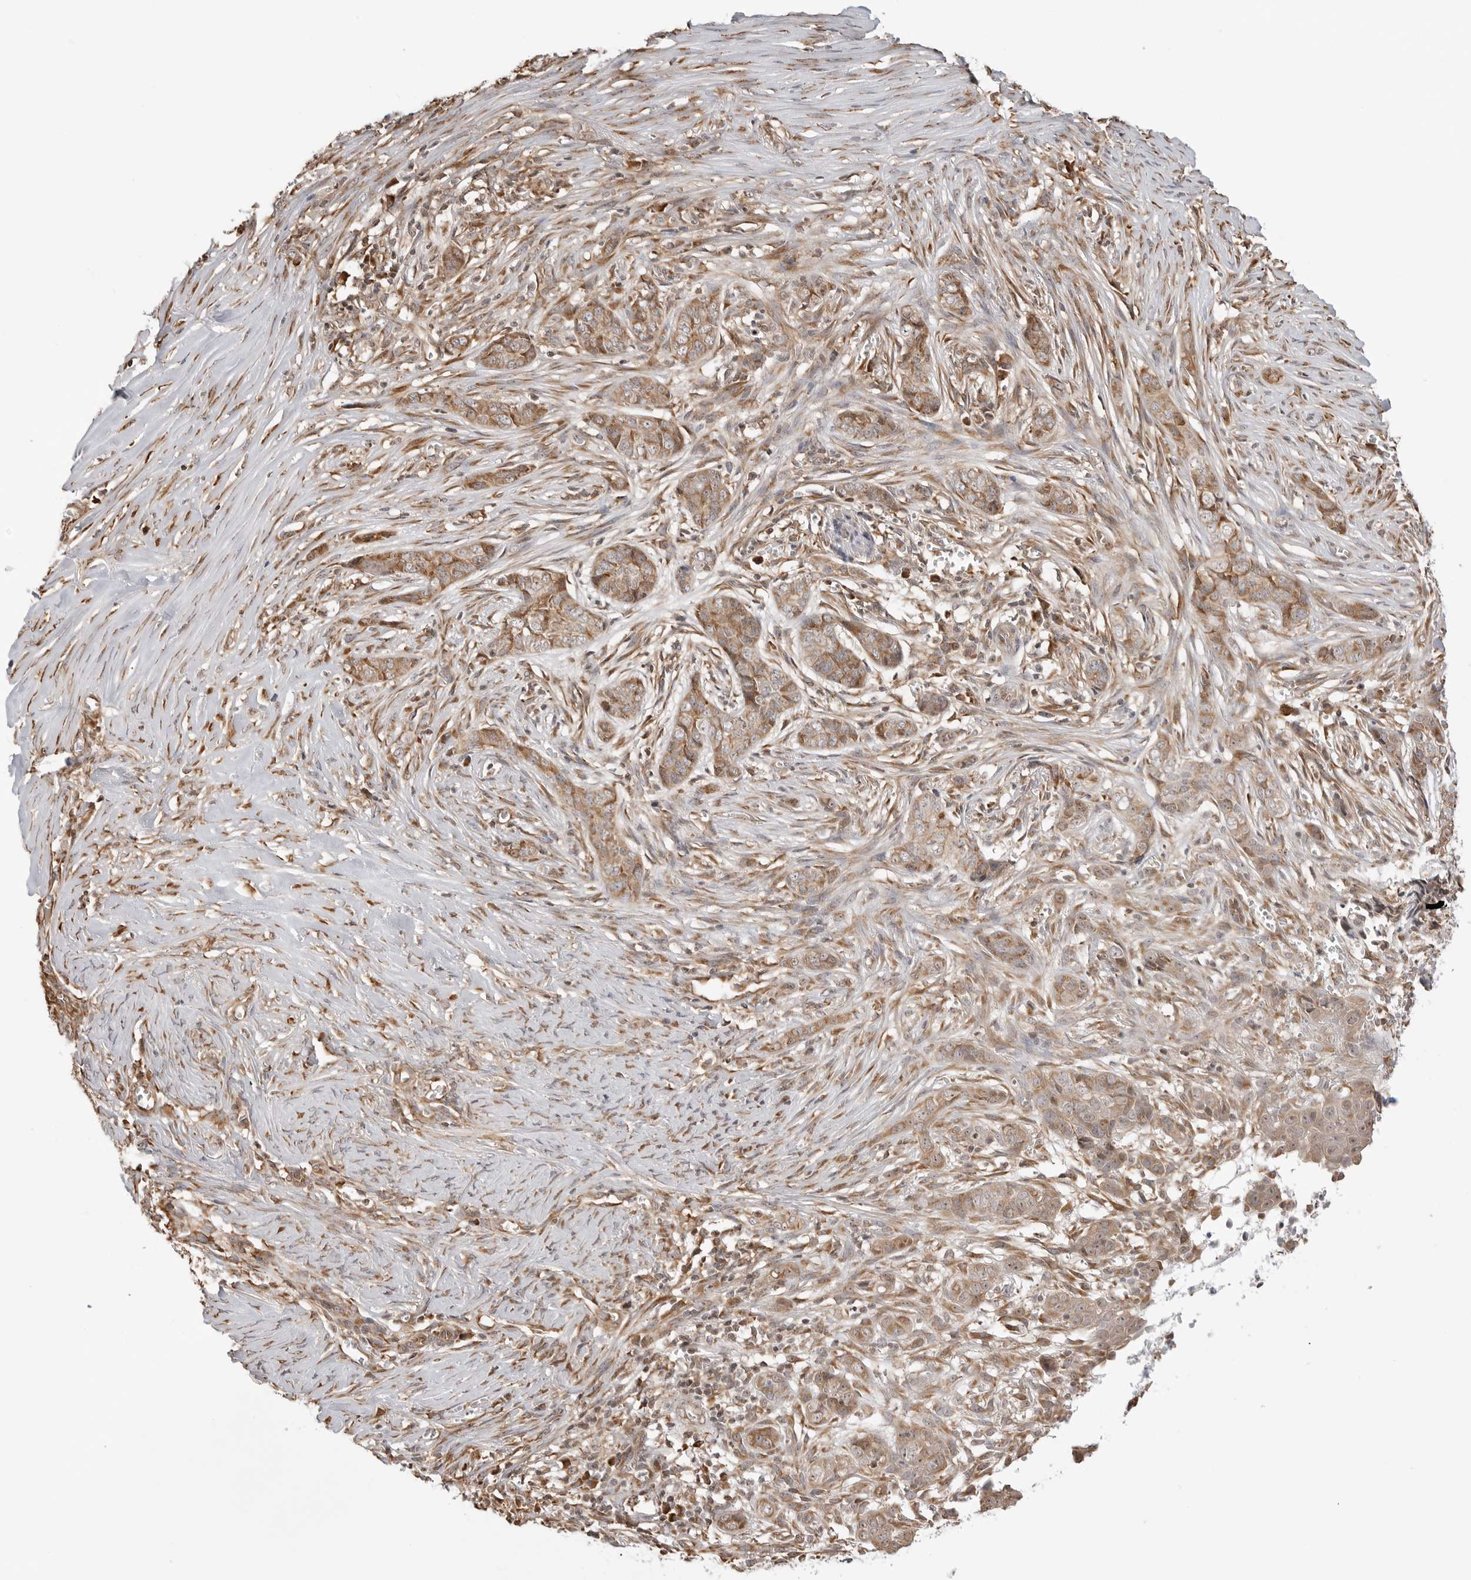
{"staining": {"intensity": "moderate", "quantity": ">75%", "location": "cytoplasmic/membranous,nuclear"}, "tissue": "skin cancer", "cell_type": "Tumor cells", "image_type": "cancer", "snomed": [{"axis": "morphology", "description": "Basal cell carcinoma"}, {"axis": "topography", "description": "Skin"}], "caption": "Immunohistochemistry (IHC) of skin basal cell carcinoma exhibits medium levels of moderate cytoplasmic/membranous and nuclear positivity in about >75% of tumor cells. Using DAB (brown) and hematoxylin (blue) stains, captured at high magnification using brightfield microscopy.", "gene": "FKBP14", "patient": {"sex": "female", "age": 64}}